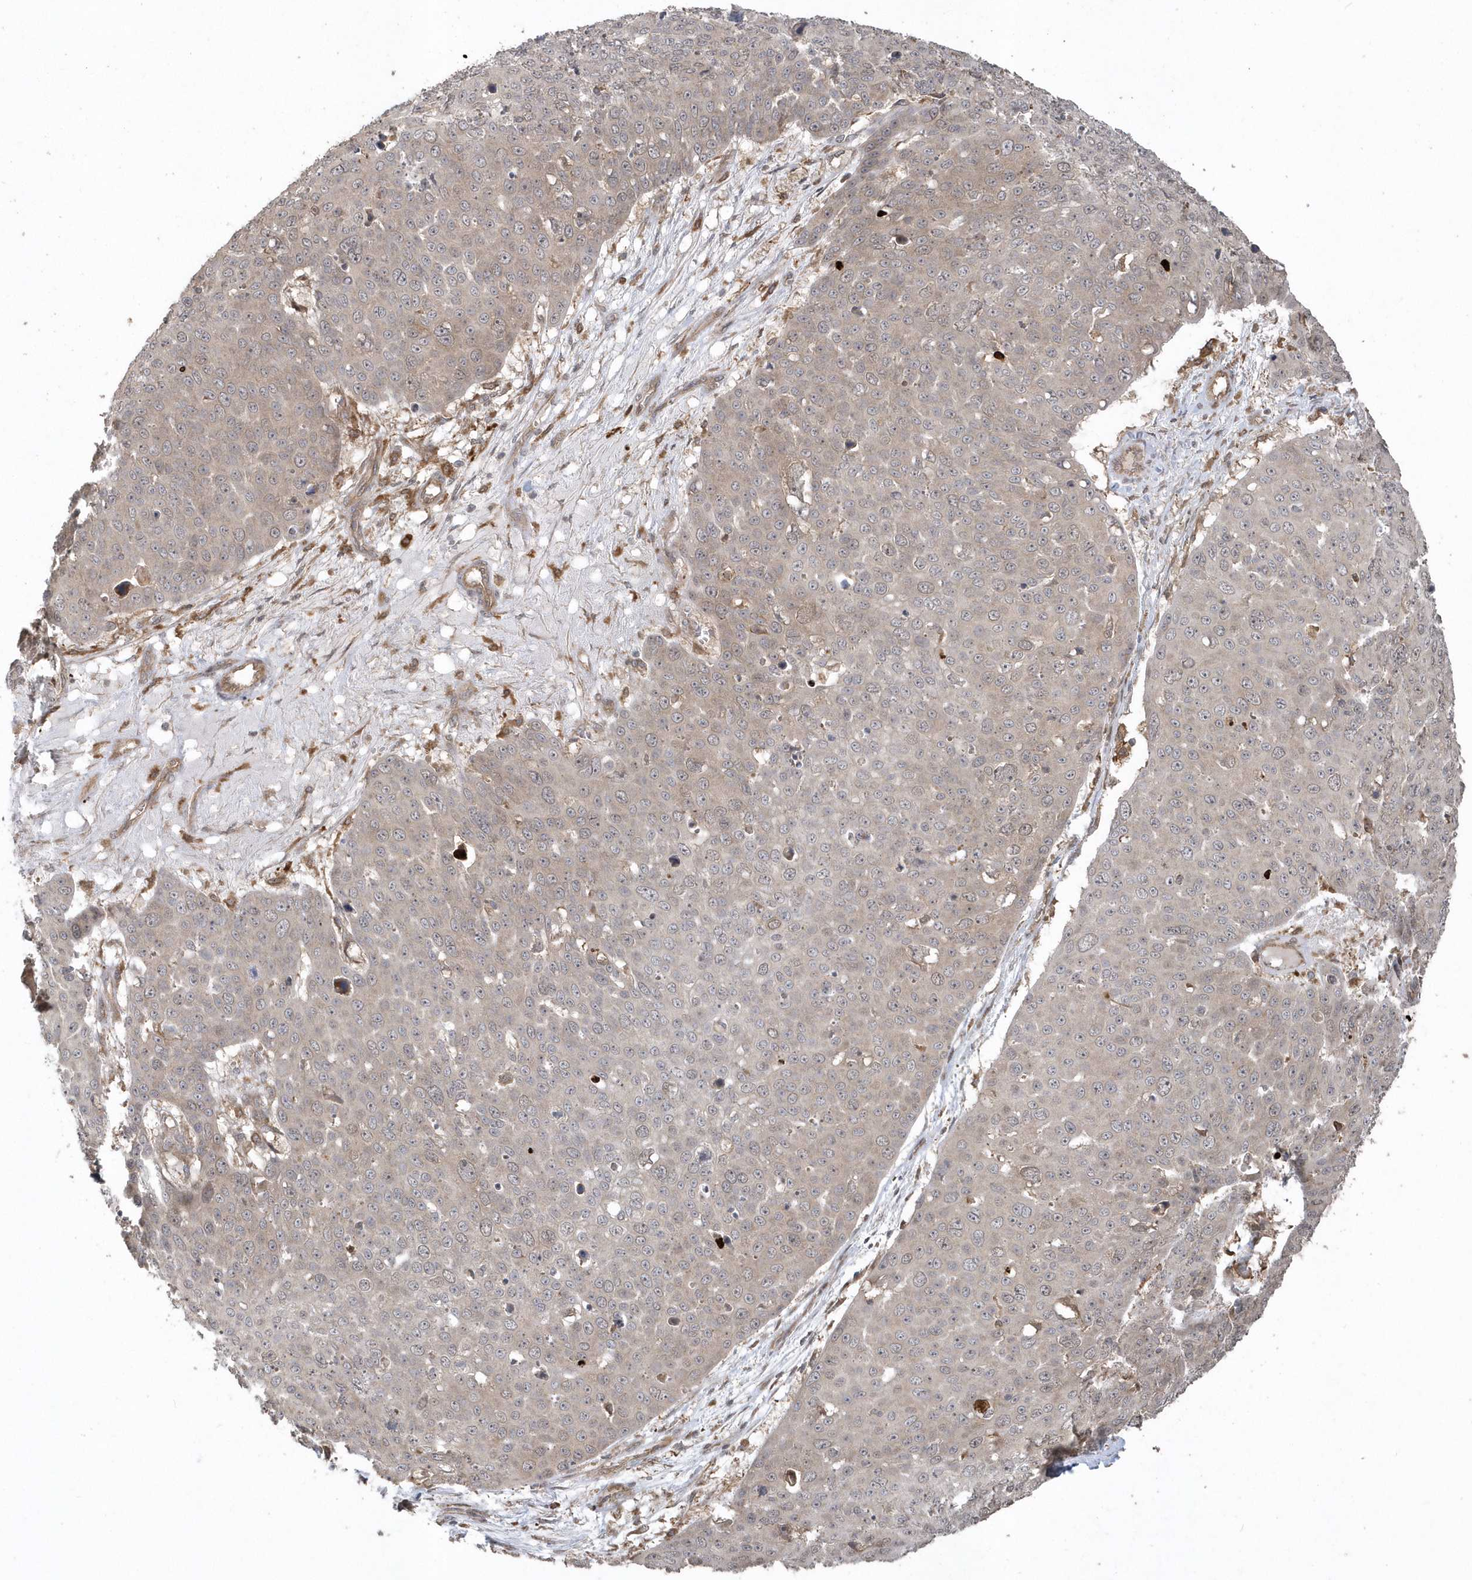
{"staining": {"intensity": "weak", "quantity": "<25%", "location": "cytoplasmic/membranous"}, "tissue": "skin cancer", "cell_type": "Tumor cells", "image_type": "cancer", "snomed": [{"axis": "morphology", "description": "Squamous cell carcinoma, NOS"}, {"axis": "topography", "description": "Skin"}], "caption": "Immunohistochemistry (IHC) of human skin cancer demonstrates no positivity in tumor cells.", "gene": "HERPUD1", "patient": {"sex": "male", "age": 71}}